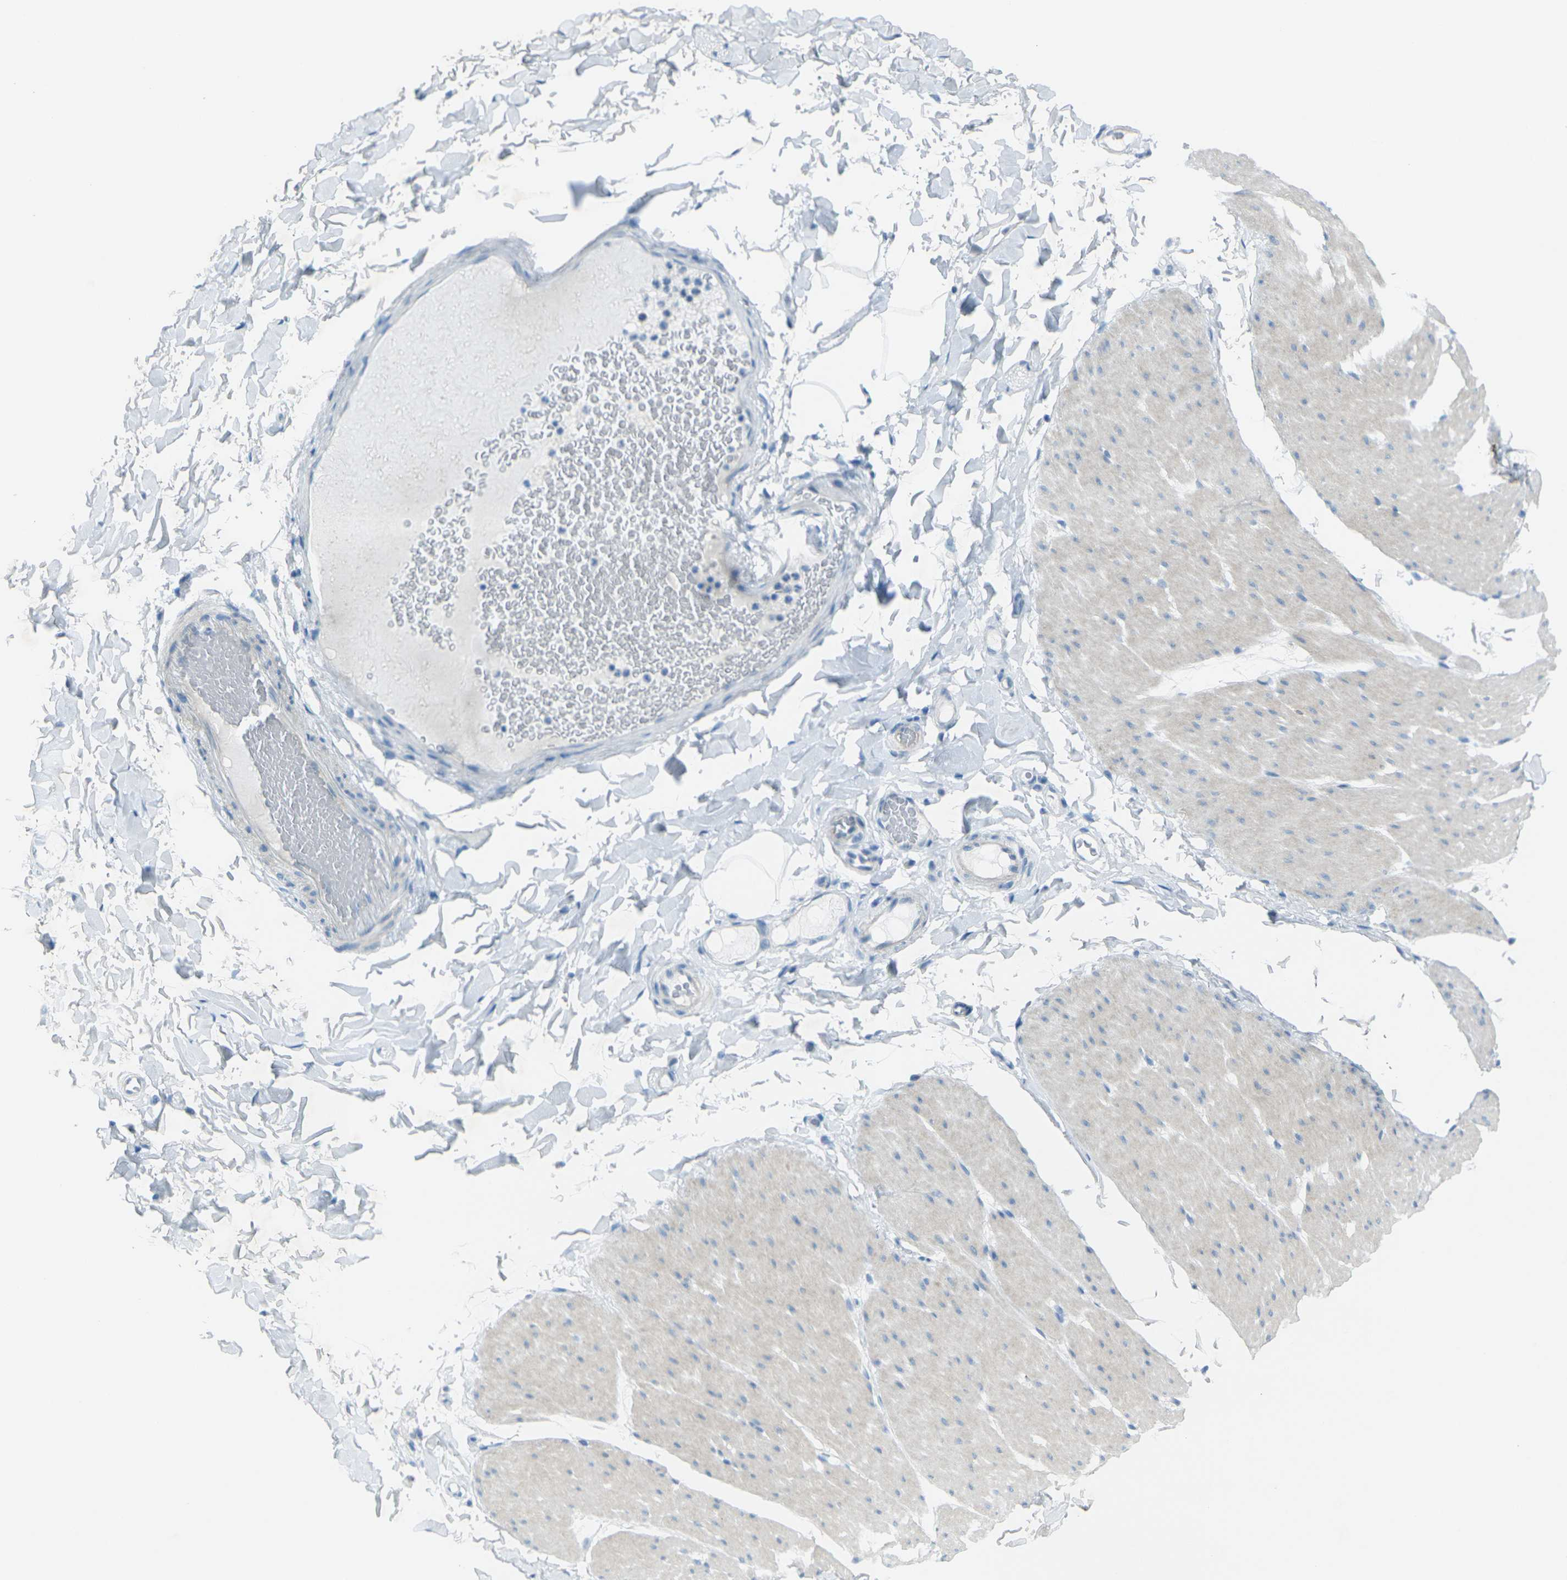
{"staining": {"intensity": "weak", "quantity": "<25%", "location": "cytoplasmic/membranous"}, "tissue": "smooth muscle", "cell_type": "Smooth muscle cells", "image_type": "normal", "snomed": [{"axis": "morphology", "description": "Normal tissue, NOS"}, {"axis": "topography", "description": "Smooth muscle"}, {"axis": "topography", "description": "Colon"}], "caption": "IHC photomicrograph of normal smooth muscle: human smooth muscle stained with DAB (3,3'-diaminobenzidine) exhibits no significant protein positivity in smooth muscle cells.", "gene": "ANKRD46", "patient": {"sex": "male", "age": 67}}